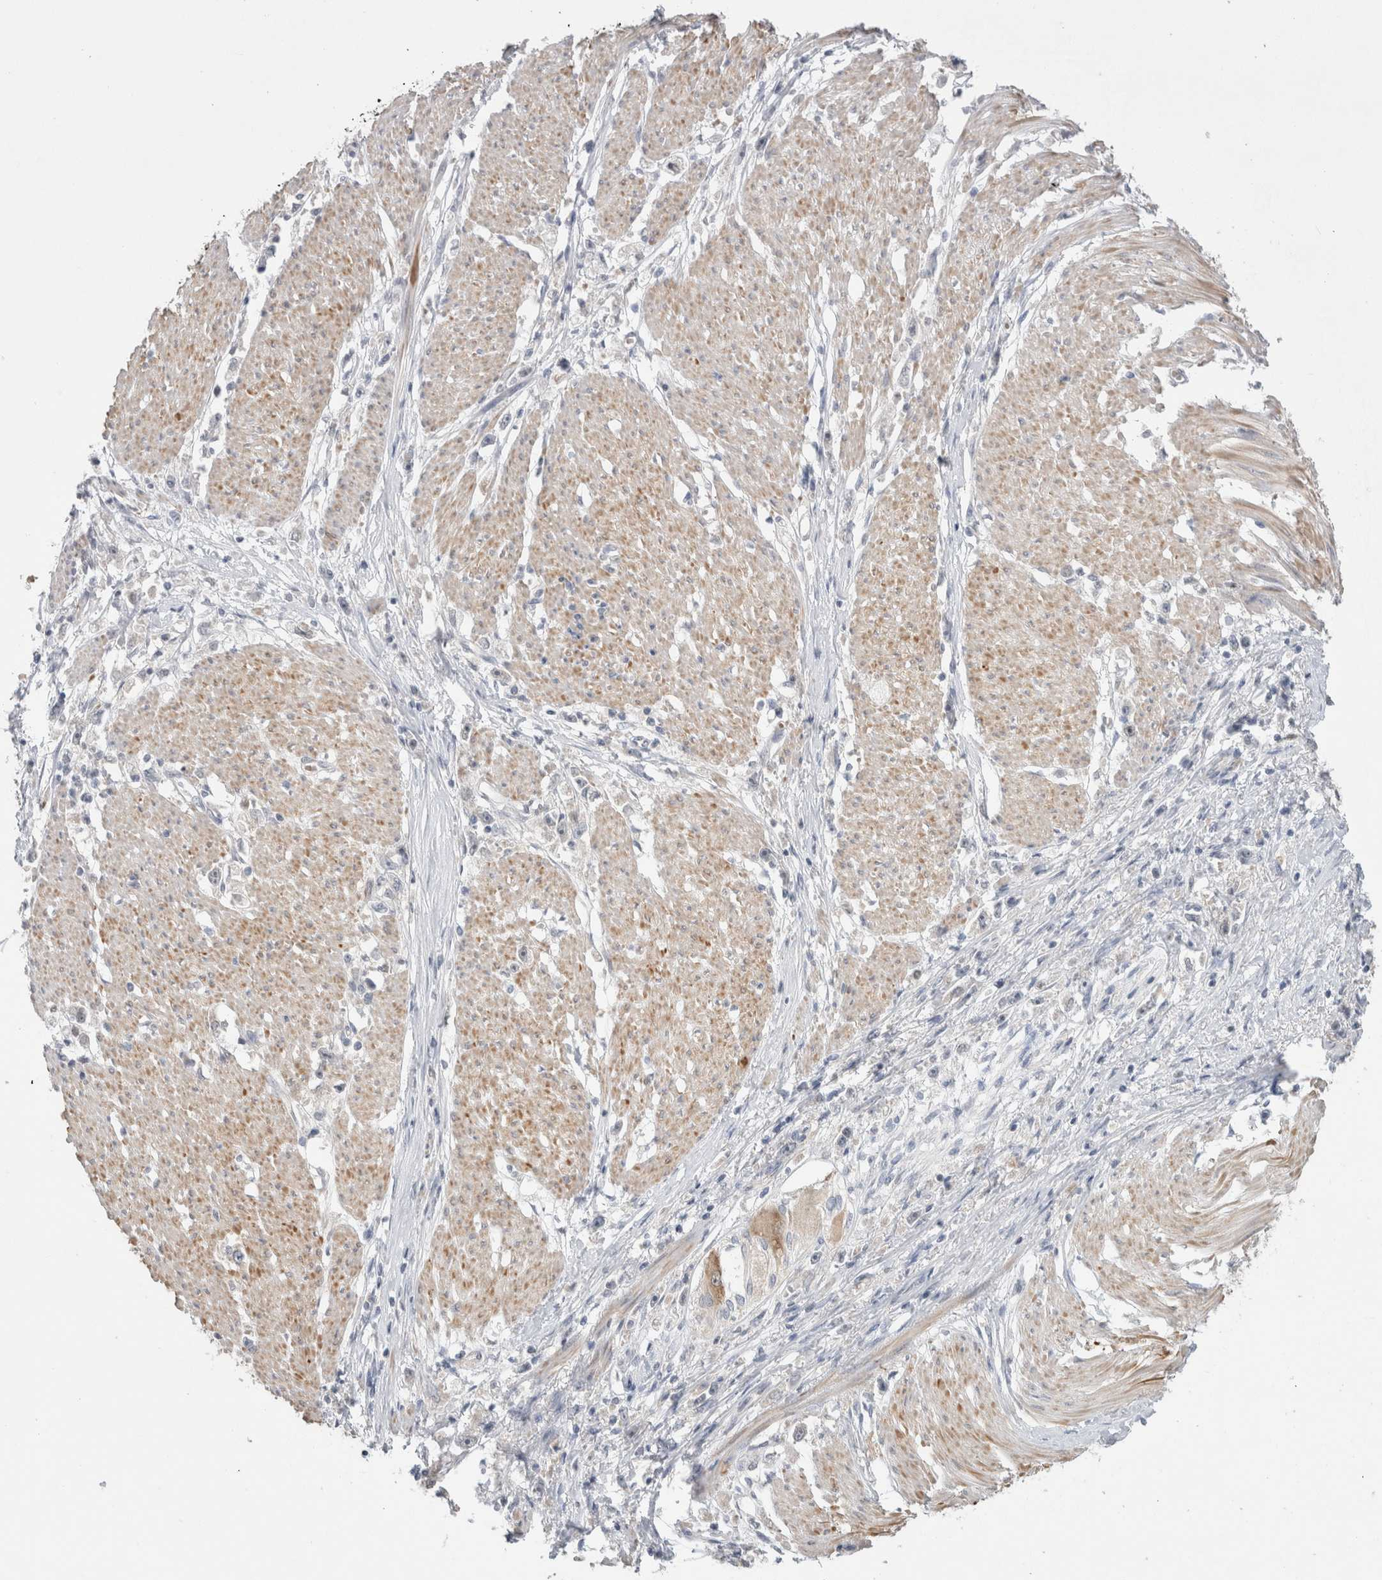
{"staining": {"intensity": "negative", "quantity": "none", "location": "none"}, "tissue": "stomach cancer", "cell_type": "Tumor cells", "image_type": "cancer", "snomed": [{"axis": "morphology", "description": "Adenocarcinoma, NOS"}, {"axis": "topography", "description": "Stomach"}], "caption": "Tumor cells are negative for brown protein staining in stomach cancer.", "gene": "NDOR1", "patient": {"sex": "female", "age": 59}}